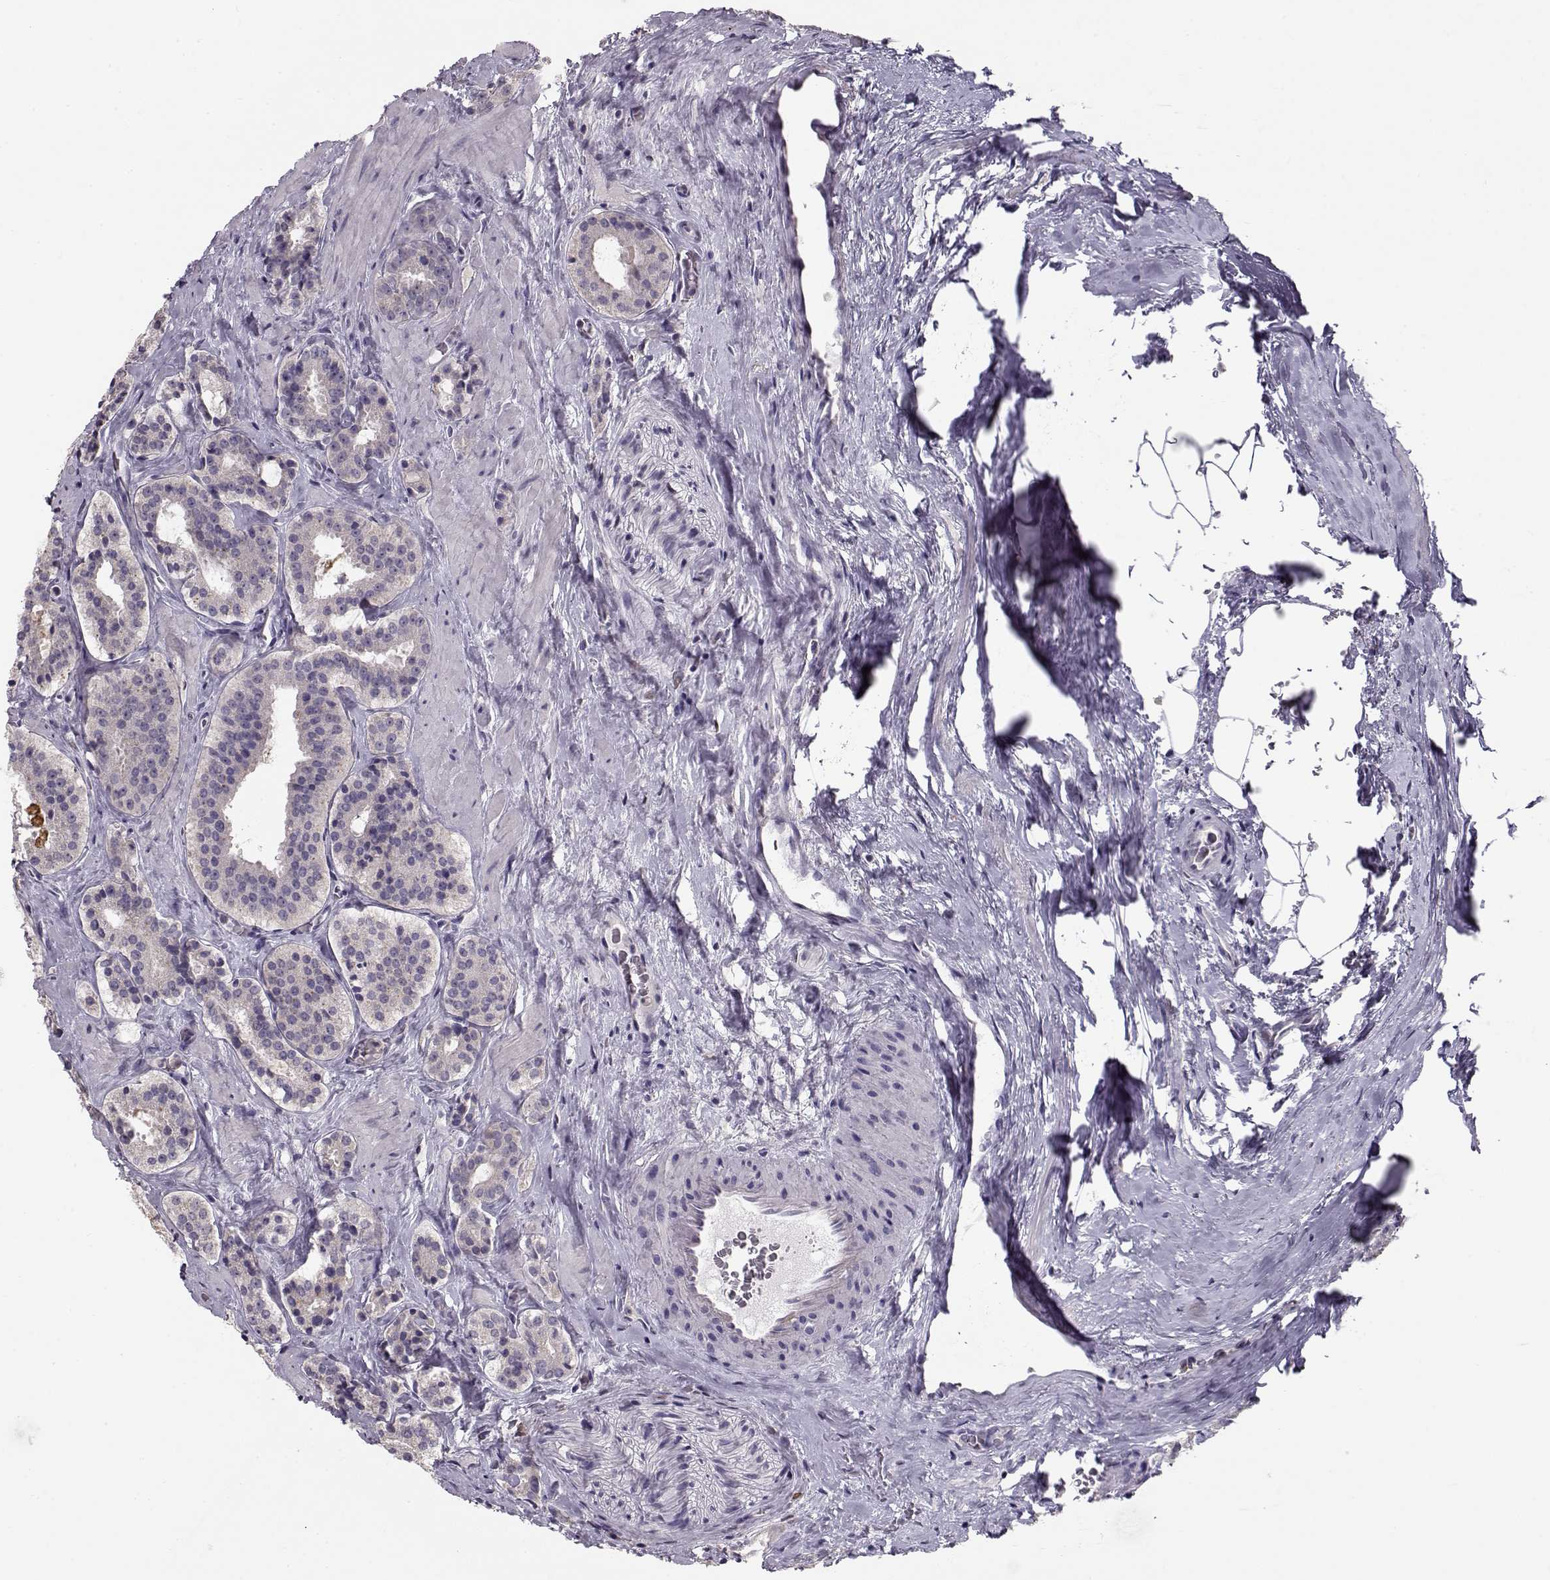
{"staining": {"intensity": "negative", "quantity": "none", "location": "none"}, "tissue": "prostate cancer", "cell_type": "Tumor cells", "image_type": "cancer", "snomed": [{"axis": "morphology", "description": "Adenocarcinoma, NOS"}, {"axis": "morphology", "description": "Adenocarcinoma, High grade"}, {"axis": "topography", "description": "Prostate"}], "caption": "High power microscopy image of an immunohistochemistry (IHC) photomicrograph of prostate cancer, revealing no significant expression in tumor cells.", "gene": "GRK1", "patient": {"sex": "male", "age": 62}}